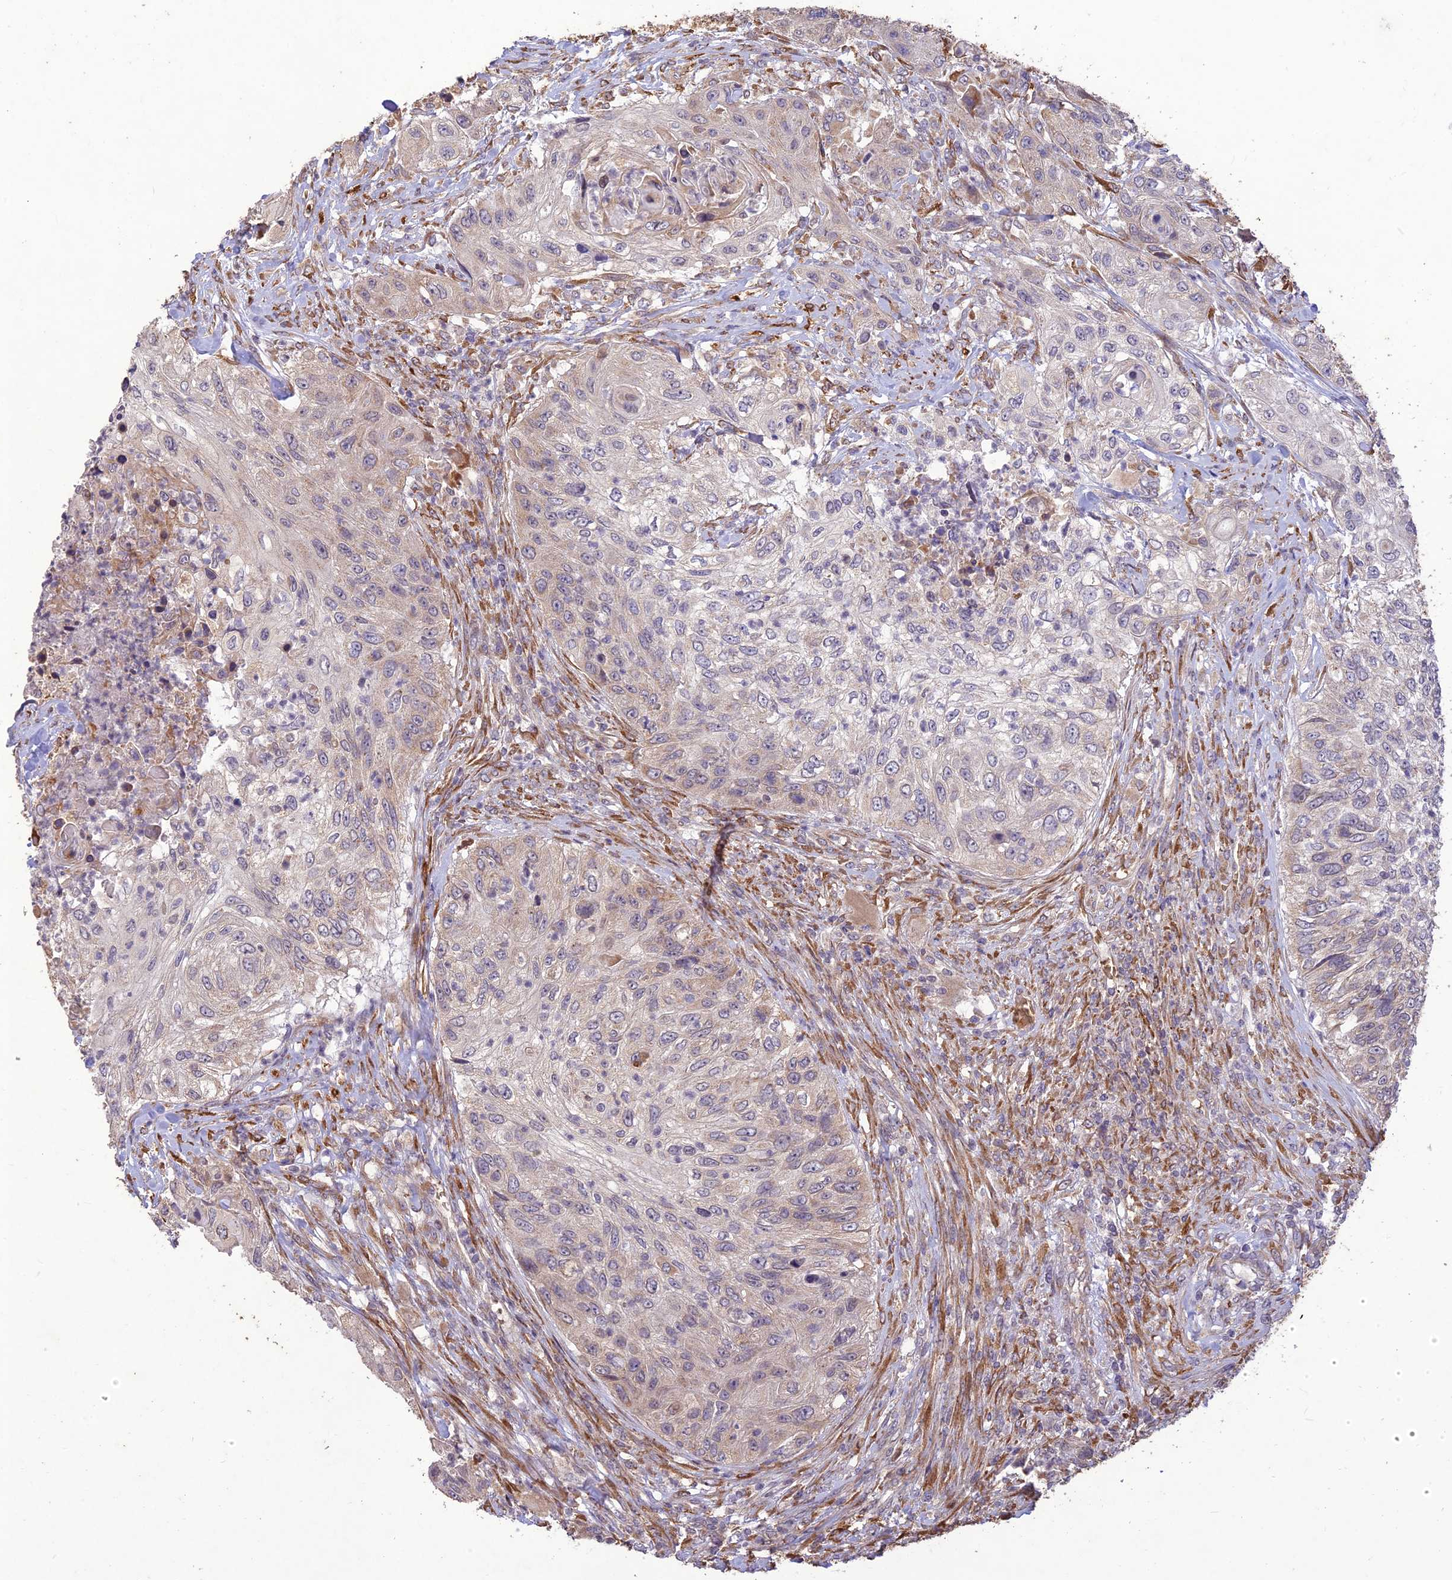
{"staining": {"intensity": "weak", "quantity": "<25%", "location": "cytoplasmic/membranous"}, "tissue": "urothelial cancer", "cell_type": "Tumor cells", "image_type": "cancer", "snomed": [{"axis": "morphology", "description": "Urothelial carcinoma, High grade"}, {"axis": "topography", "description": "Urinary bladder"}], "caption": "DAB (3,3'-diaminobenzidine) immunohistochemical staining of urothelial carcinoma (high-grade) exhibits no significant expression in tumor cells. (Brightfield microscopy of DAB IHC at high magnification).", "gene": "PPP1R11", "patient": {"sex": "female", "age": 60}}